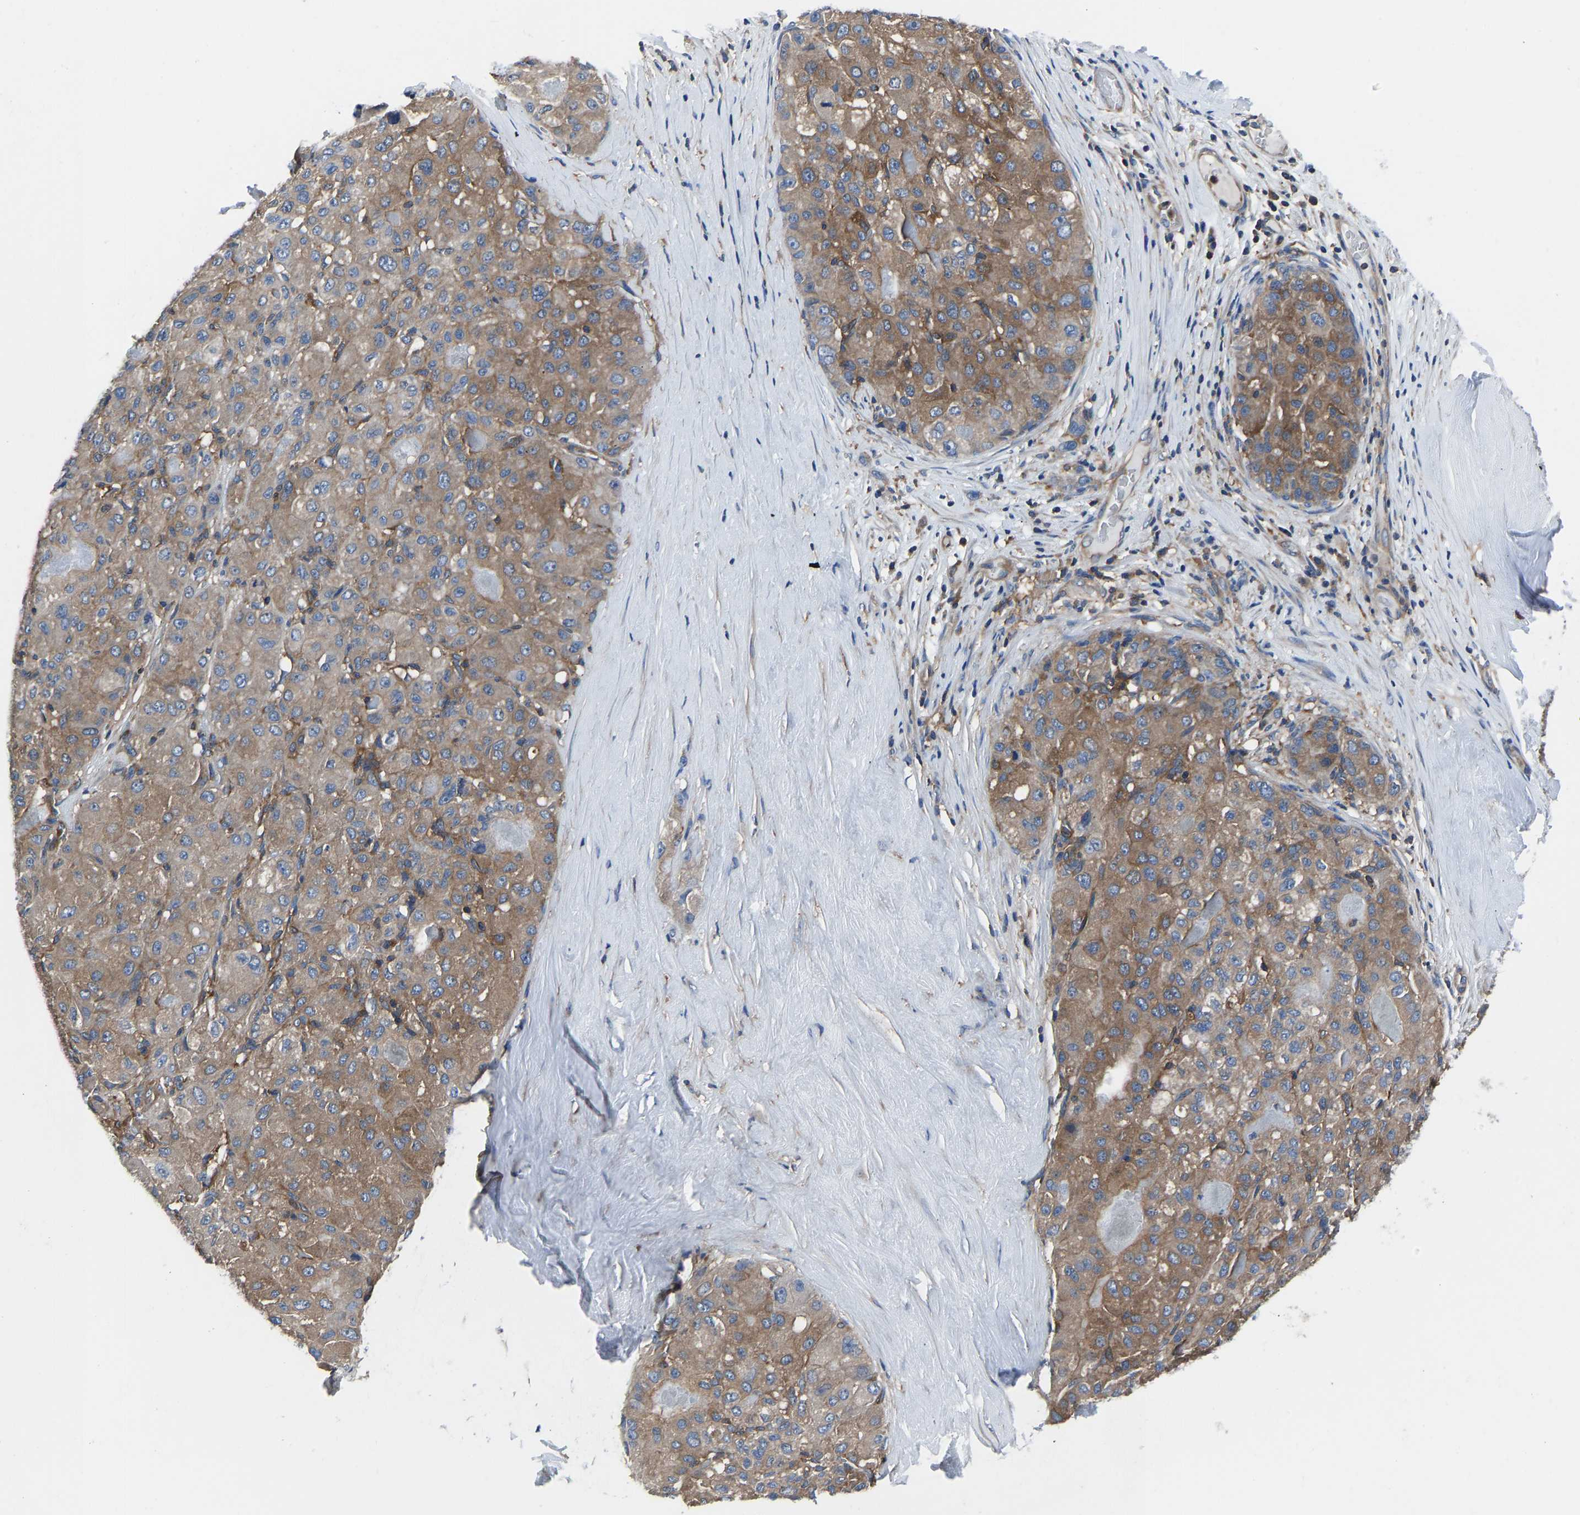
{"staining": {"intensity": "moderate", "quantity": ">75%", "location": "cytoplasmic/membranous"}, "tissue": "liver cancer", "cell_type": "Tumor cells", "image_type": "cancer", "snomed": [{"axis": "morphology", "description": "Carcinoma, Hepatocellular, NOS"}, {"axis": "topography", "description": "Liver"}], "caption": "Liver hepatocellular carcinoma stained with immunohistochemistry exhibits moderate cytoplasmic/membranous staining in approximately >75% of tumor cells. The protein is shown in brown color, while the nuclei are stained blue.", "gene": "PRKAR1A", "patient": {"sex": "male", "age": 80}}